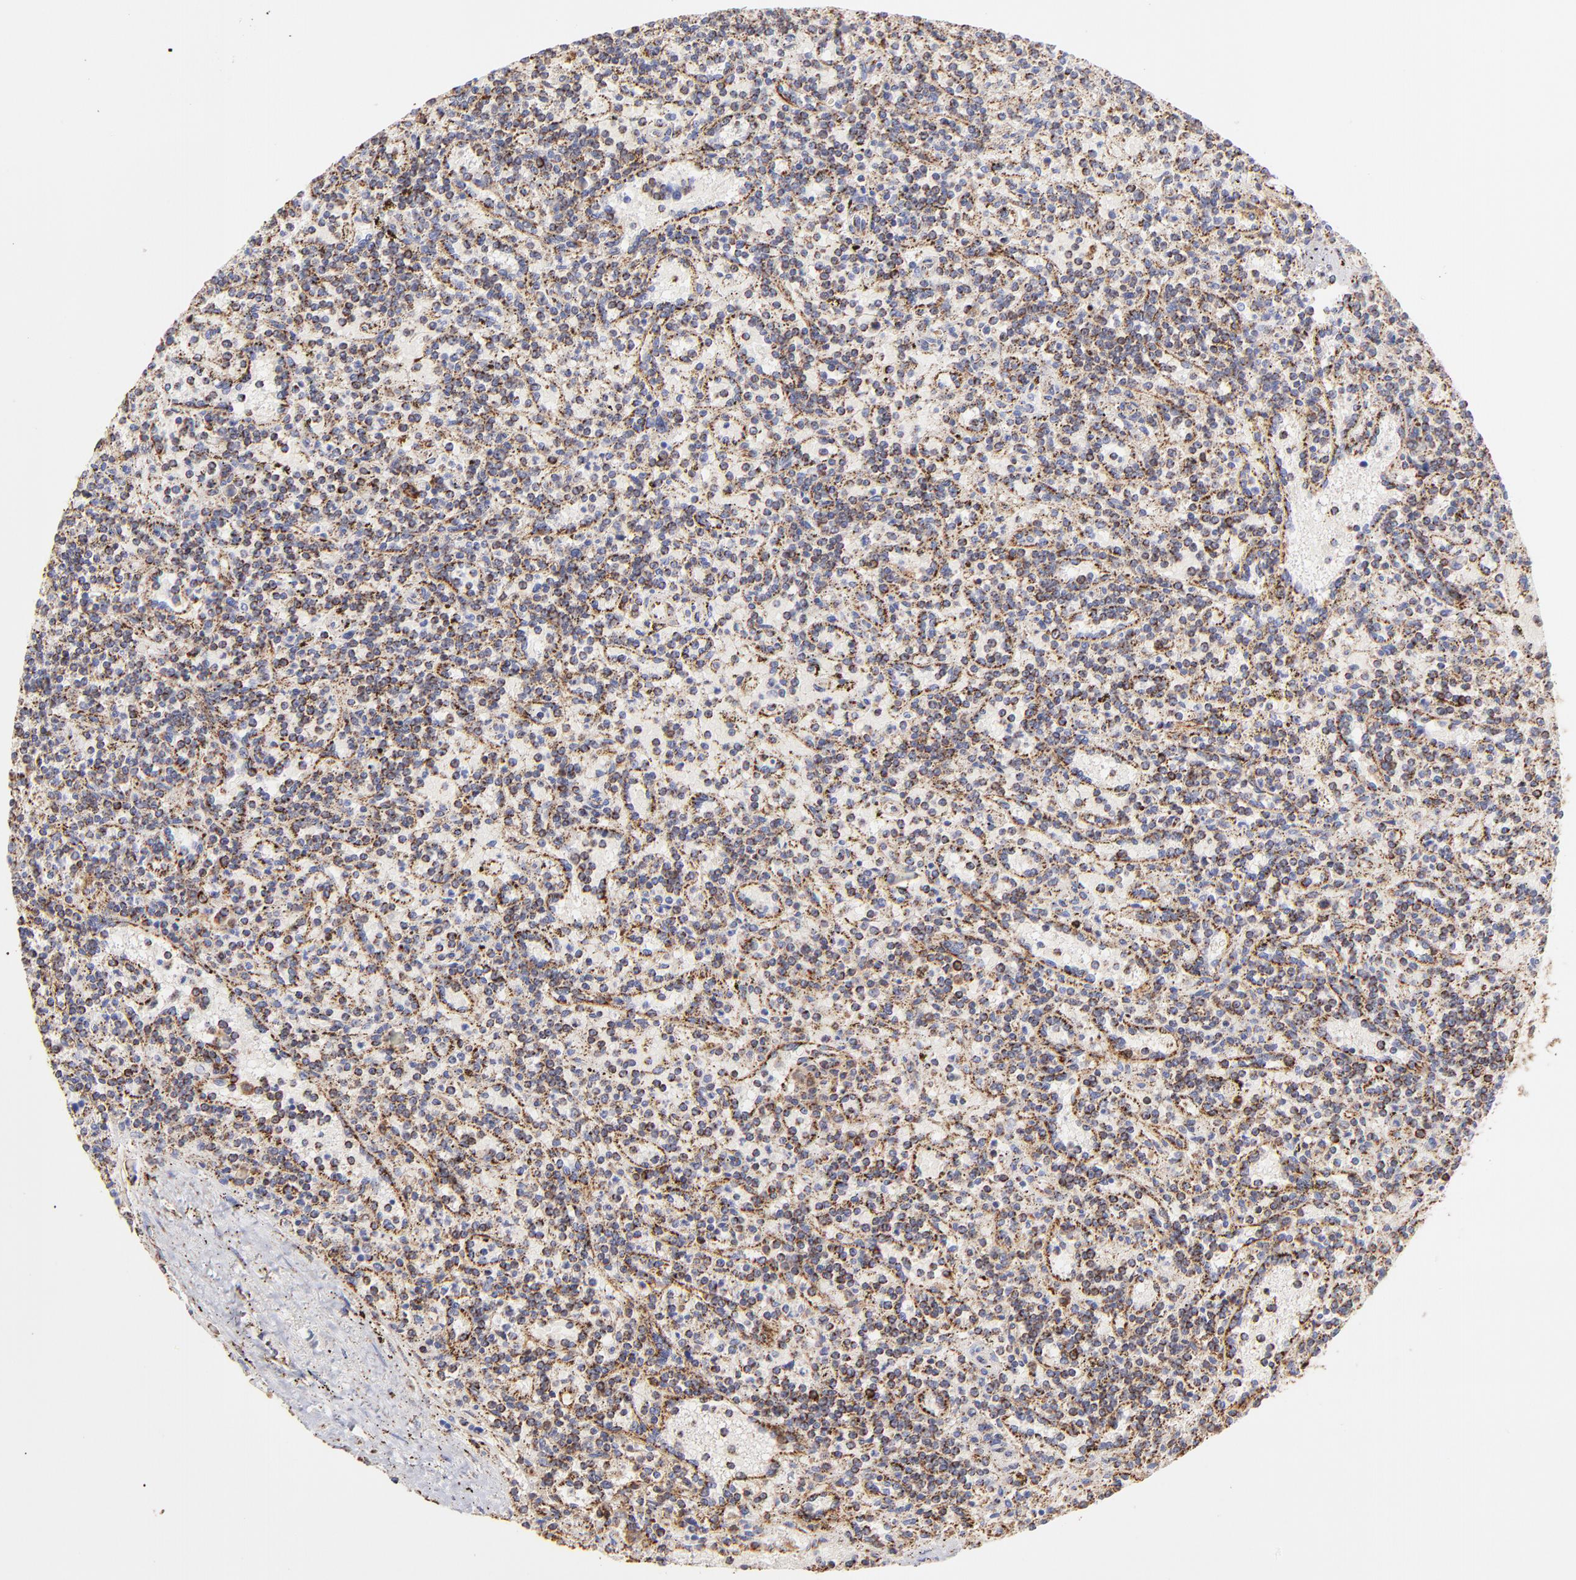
{"staining": {"intensity": "moderate", "quantity": "25%-75%", "location": "cytoplasmic/membranous"}, "tissue": "lymphoma", "cell_type": "Tumor cells", "image_type": "cancer", "snomed": [{"axis": "morphology", "description": "Malignant lymphoma, non-Hodgkin's type, Low grade"}, {"axis": "topography", "description": "Spleen"}], "caption": "Immunohistochemical staining of lymphoma reveals medium levels of moderate cytoplasmic/membranous staining in approximately 25%-75% of tumor cells. (brown staining indicates protein expression, while blue staining denotes nuclei).", "gene": "ECH1", "patient": {"sex": "male", "age": 73}}